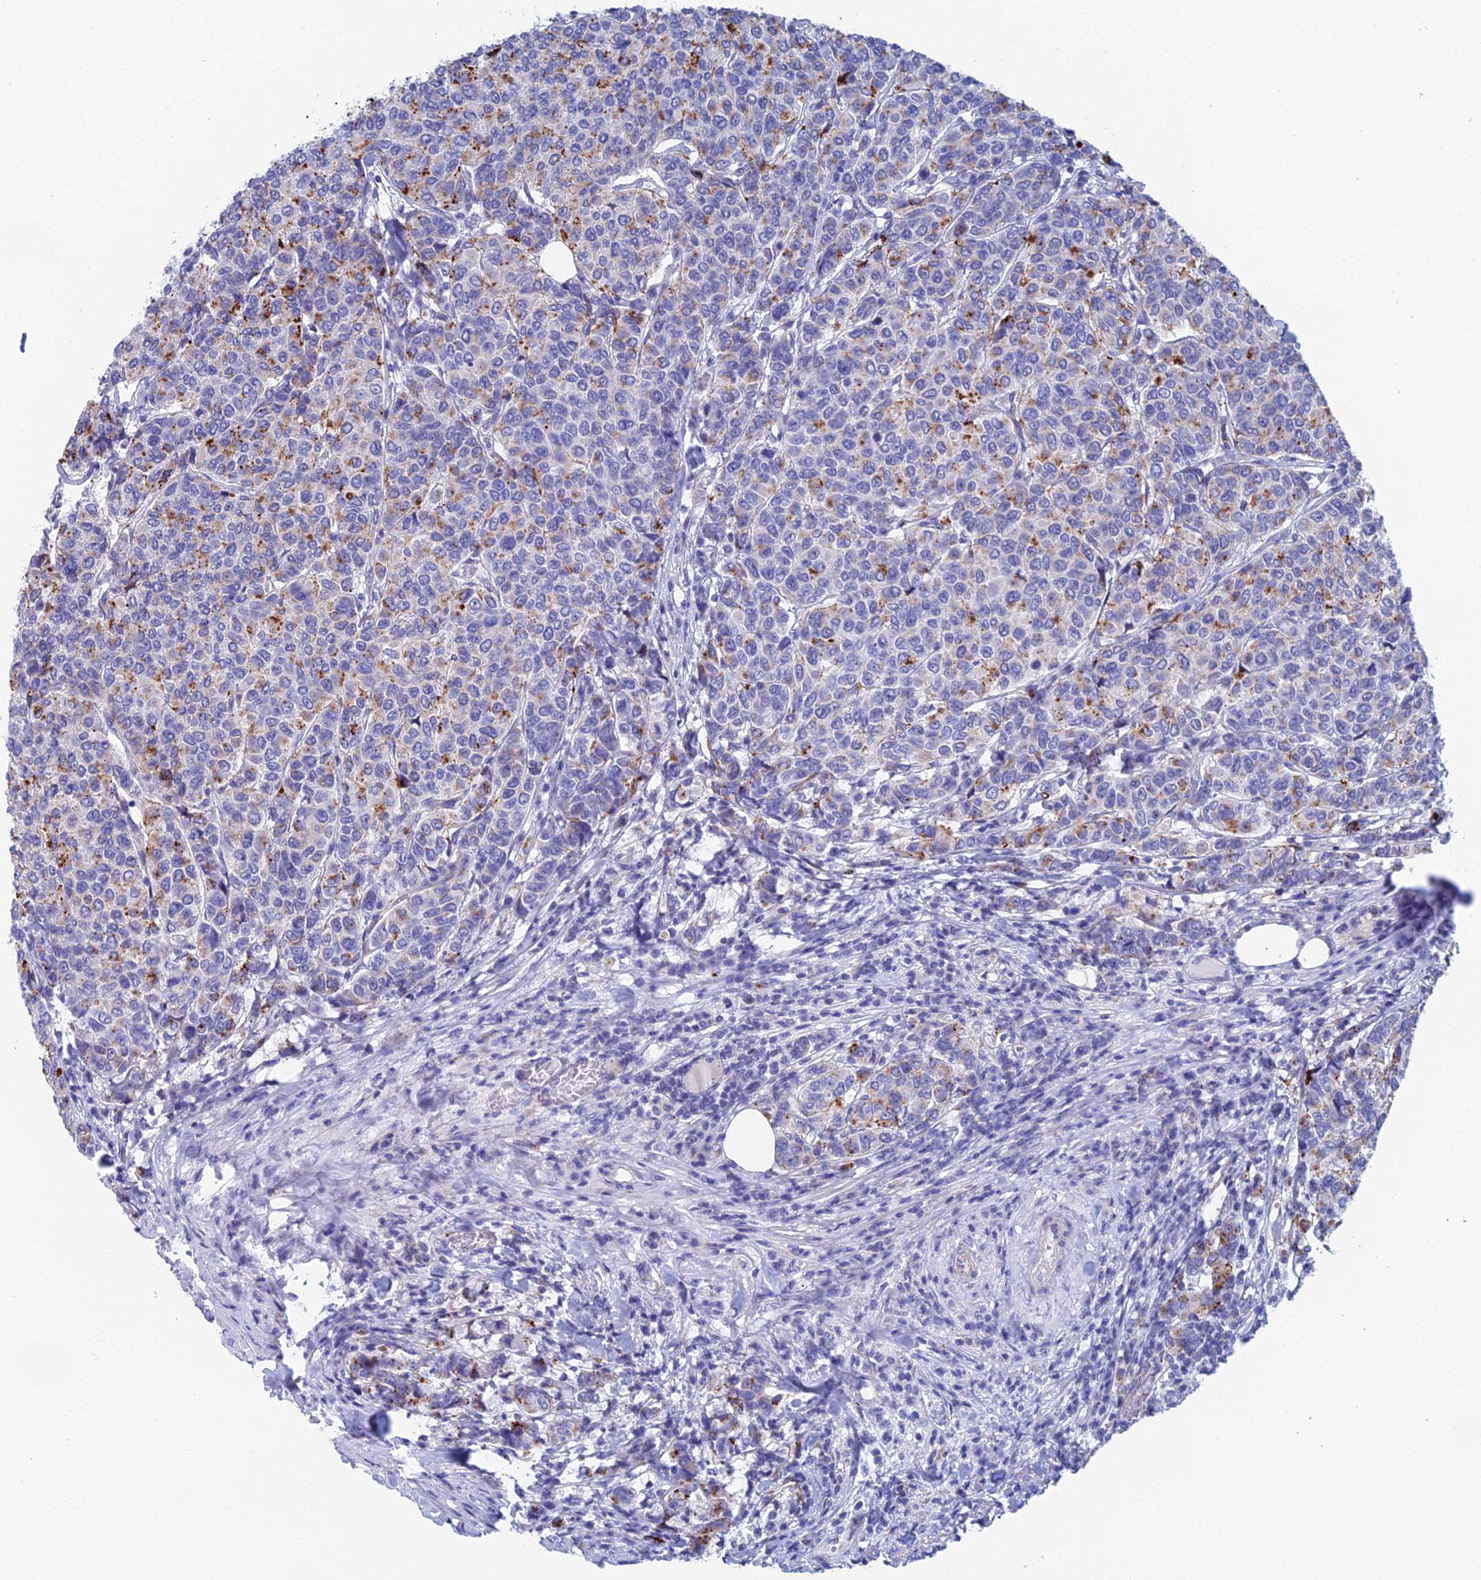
{"staining": {"intensity": "moderate", "quantity": "<25%", "location": "cytoplasmic/membranous"}, "tissue": "breast cancer", "cell_type": "Tumor cells", "image_type": "cancer", "snomed": [{"axis": "morphology", "description": "Duct carcinoma"}, {"axis": "topography", "description": "Breast"}], "caption": "High-power microscopy captured an immunohistochemistry (IHC) micrograph of breast cancer (invasive ductal carcinoma), revealing moderate cytoplasmic/membranous positivity in about <25% of tumor cells.", "gene": "CFAP210", "patient": {"sex": "female", "age": 55}}